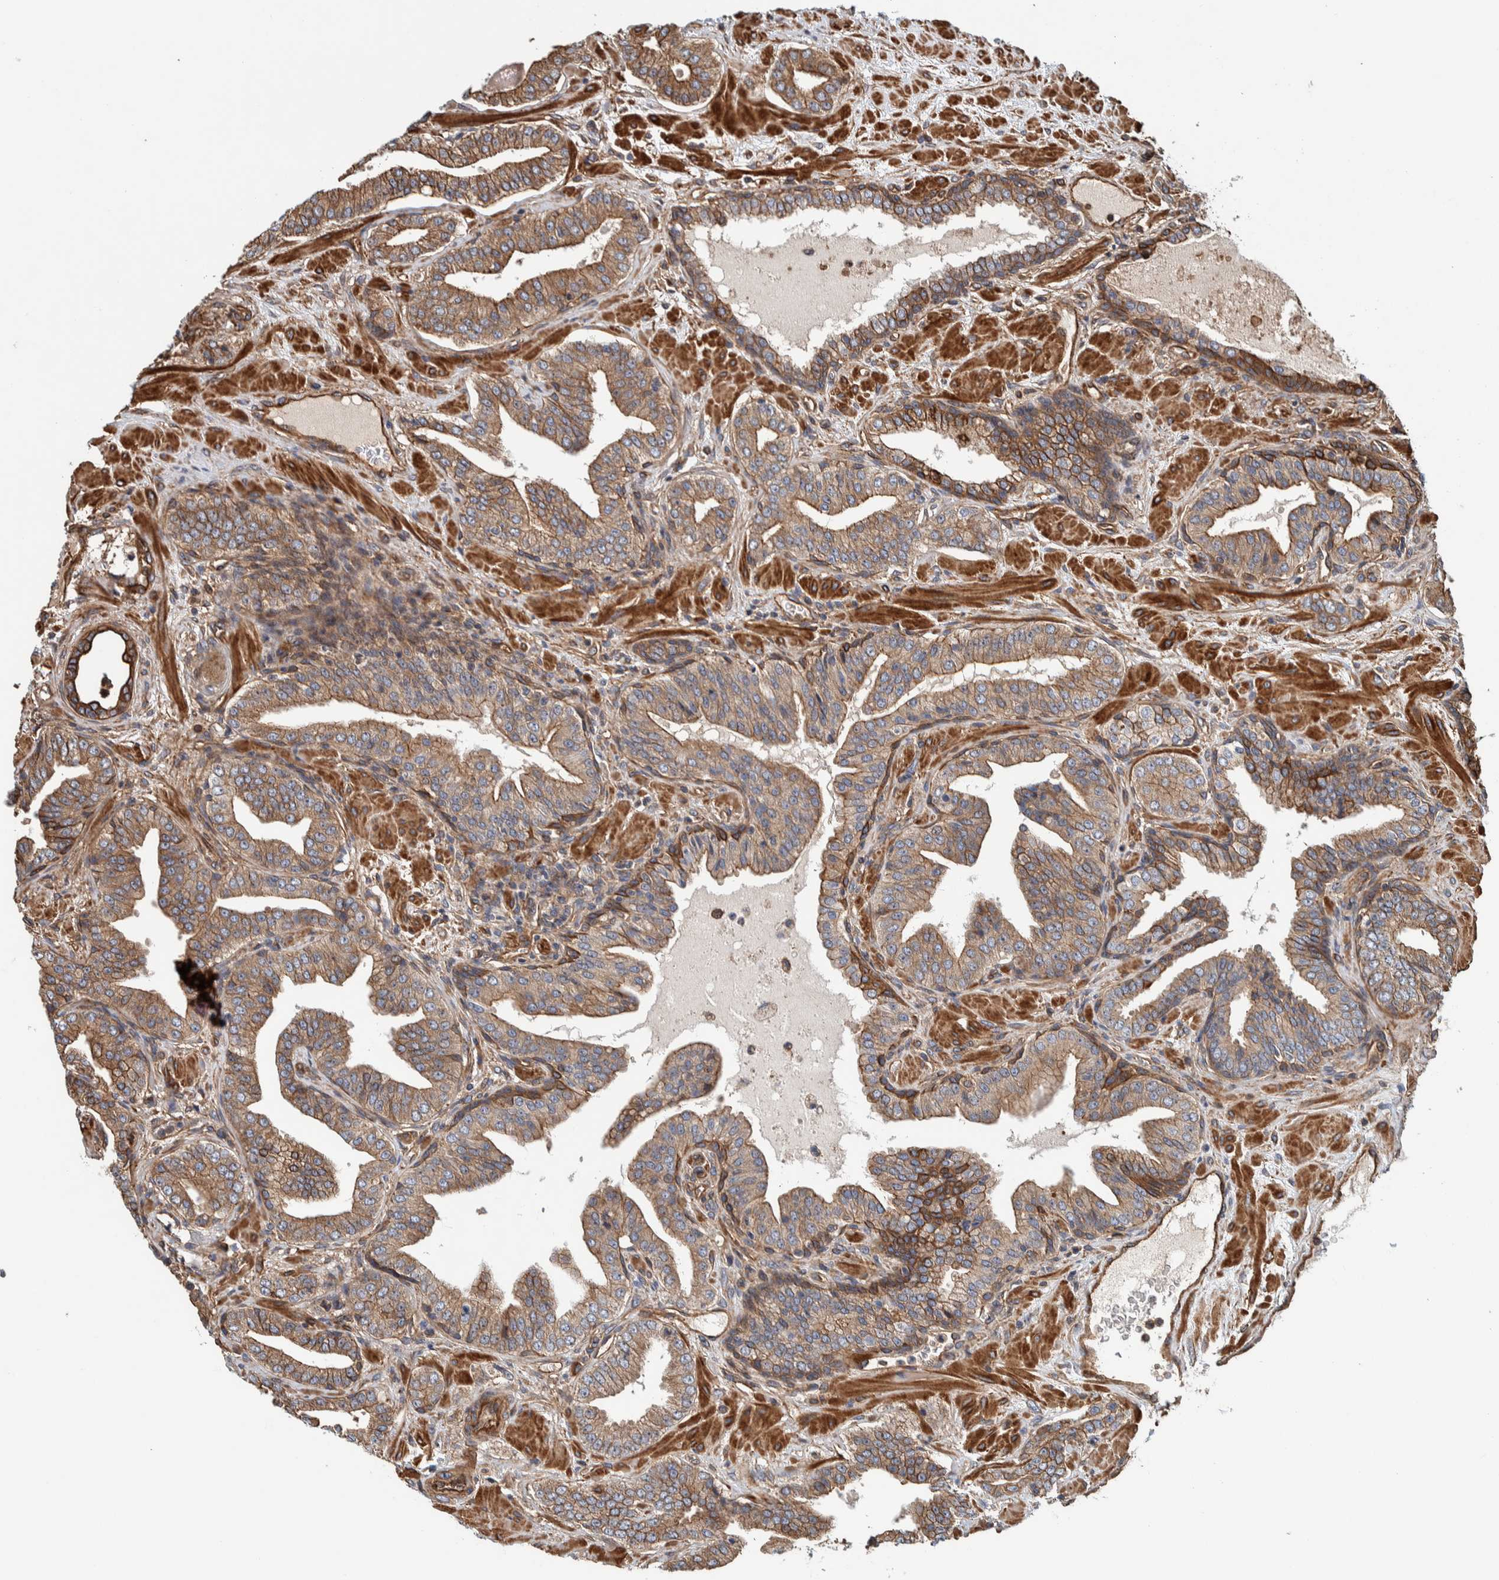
{"staining": {"intensity": "moderate", "quantity": ">75%", "location": "cytoplasmic/membranous"}, "tissue": "prostate cancer", "cell_type": "Tumor cells", "image_type": "cancer", "snomed": [{"axis": "morphology", "description": "Adenocarcinoma, Low grade"}, {"axis": "topography", "description": "Prostate"}], "caption": "IHC (DAB (3,3'-diaminobenzidine)) staining of prostate cancer (adenocarcinoma (low-grade)) shows moderate cytoplasmic/membranous protein expression in approximately >75% of tumor cells.", "gene": "PKD1L1", "patient": {"sex": "male", "age": 62}}